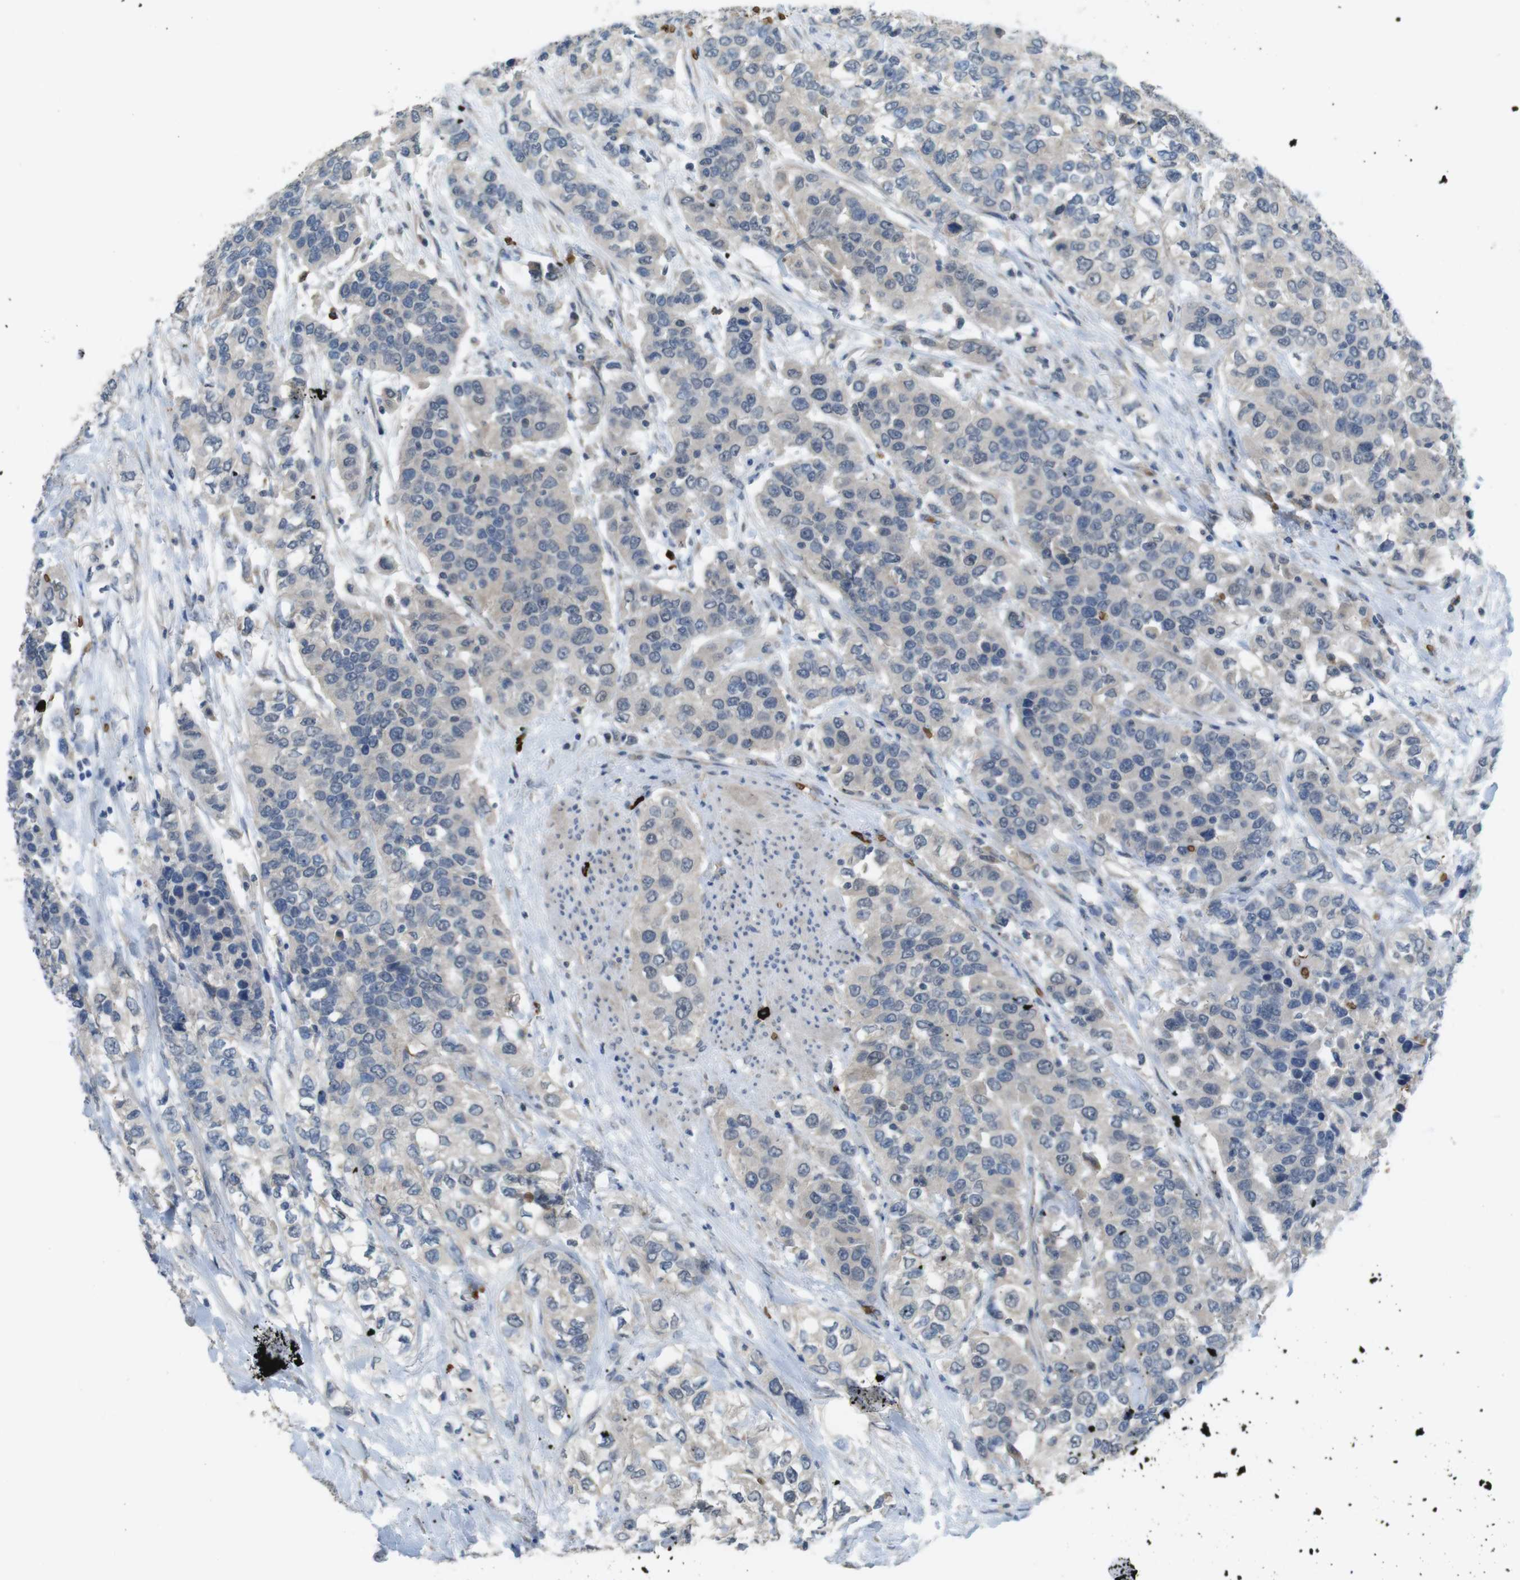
{"staining": {"intensity": "negative", "quantity": "none", "location": "none"}, "tissue": "urothelial cancer", "cell_type": "Tumor cells", "image_type": "cancer", "snomed": [{"axis": "morphology", "description": "Urothelial carcinoma, High grade"}, {"axis": "topography", "description": "Urinary bladder"}], "caption": "This is an immunohistochemistry (IHC) image of urothelial cancer. There is no staining in tumor cells.", "gene": "GYPA", "patient": {"sex": "female", "age": 80}}